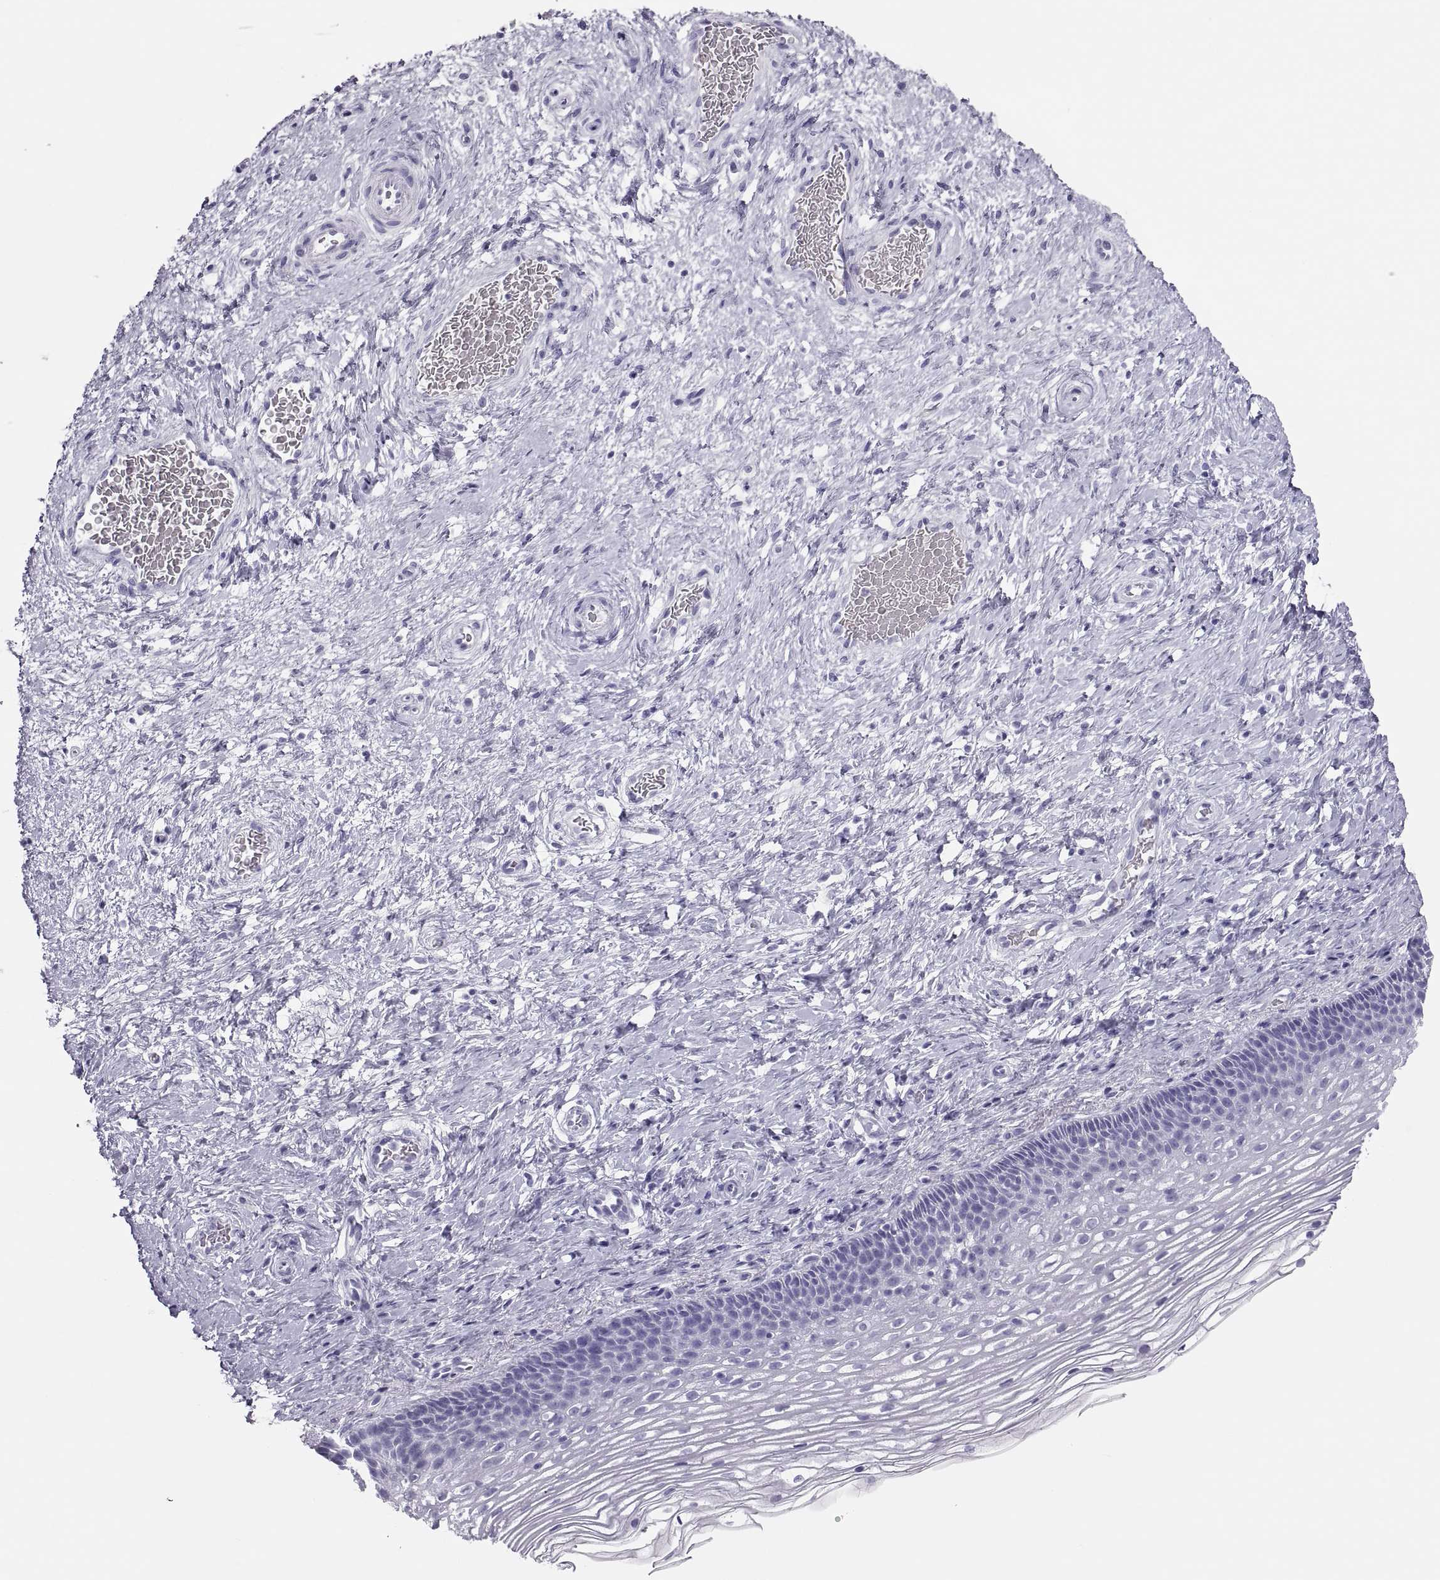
{"staining": {"intensity": "negative", "quantity": "none", "location": "none"}, "tissue": "cervix", "cell_type": "Glandular cells", "image_type": "normal", "snomed": [{"axis": "morphology", "description": "Normal tissue, NOS"}, {"axis": "topography", "description": "Cervix"}], "caption": "DAB (3,3'-diaminobenzidine) immunohistochemical staining of unremarkable human cervix reveals no significant positivity in glandular cells.", "gene": "SEMG1", "patient": {"sex": "female", "age": 34}}